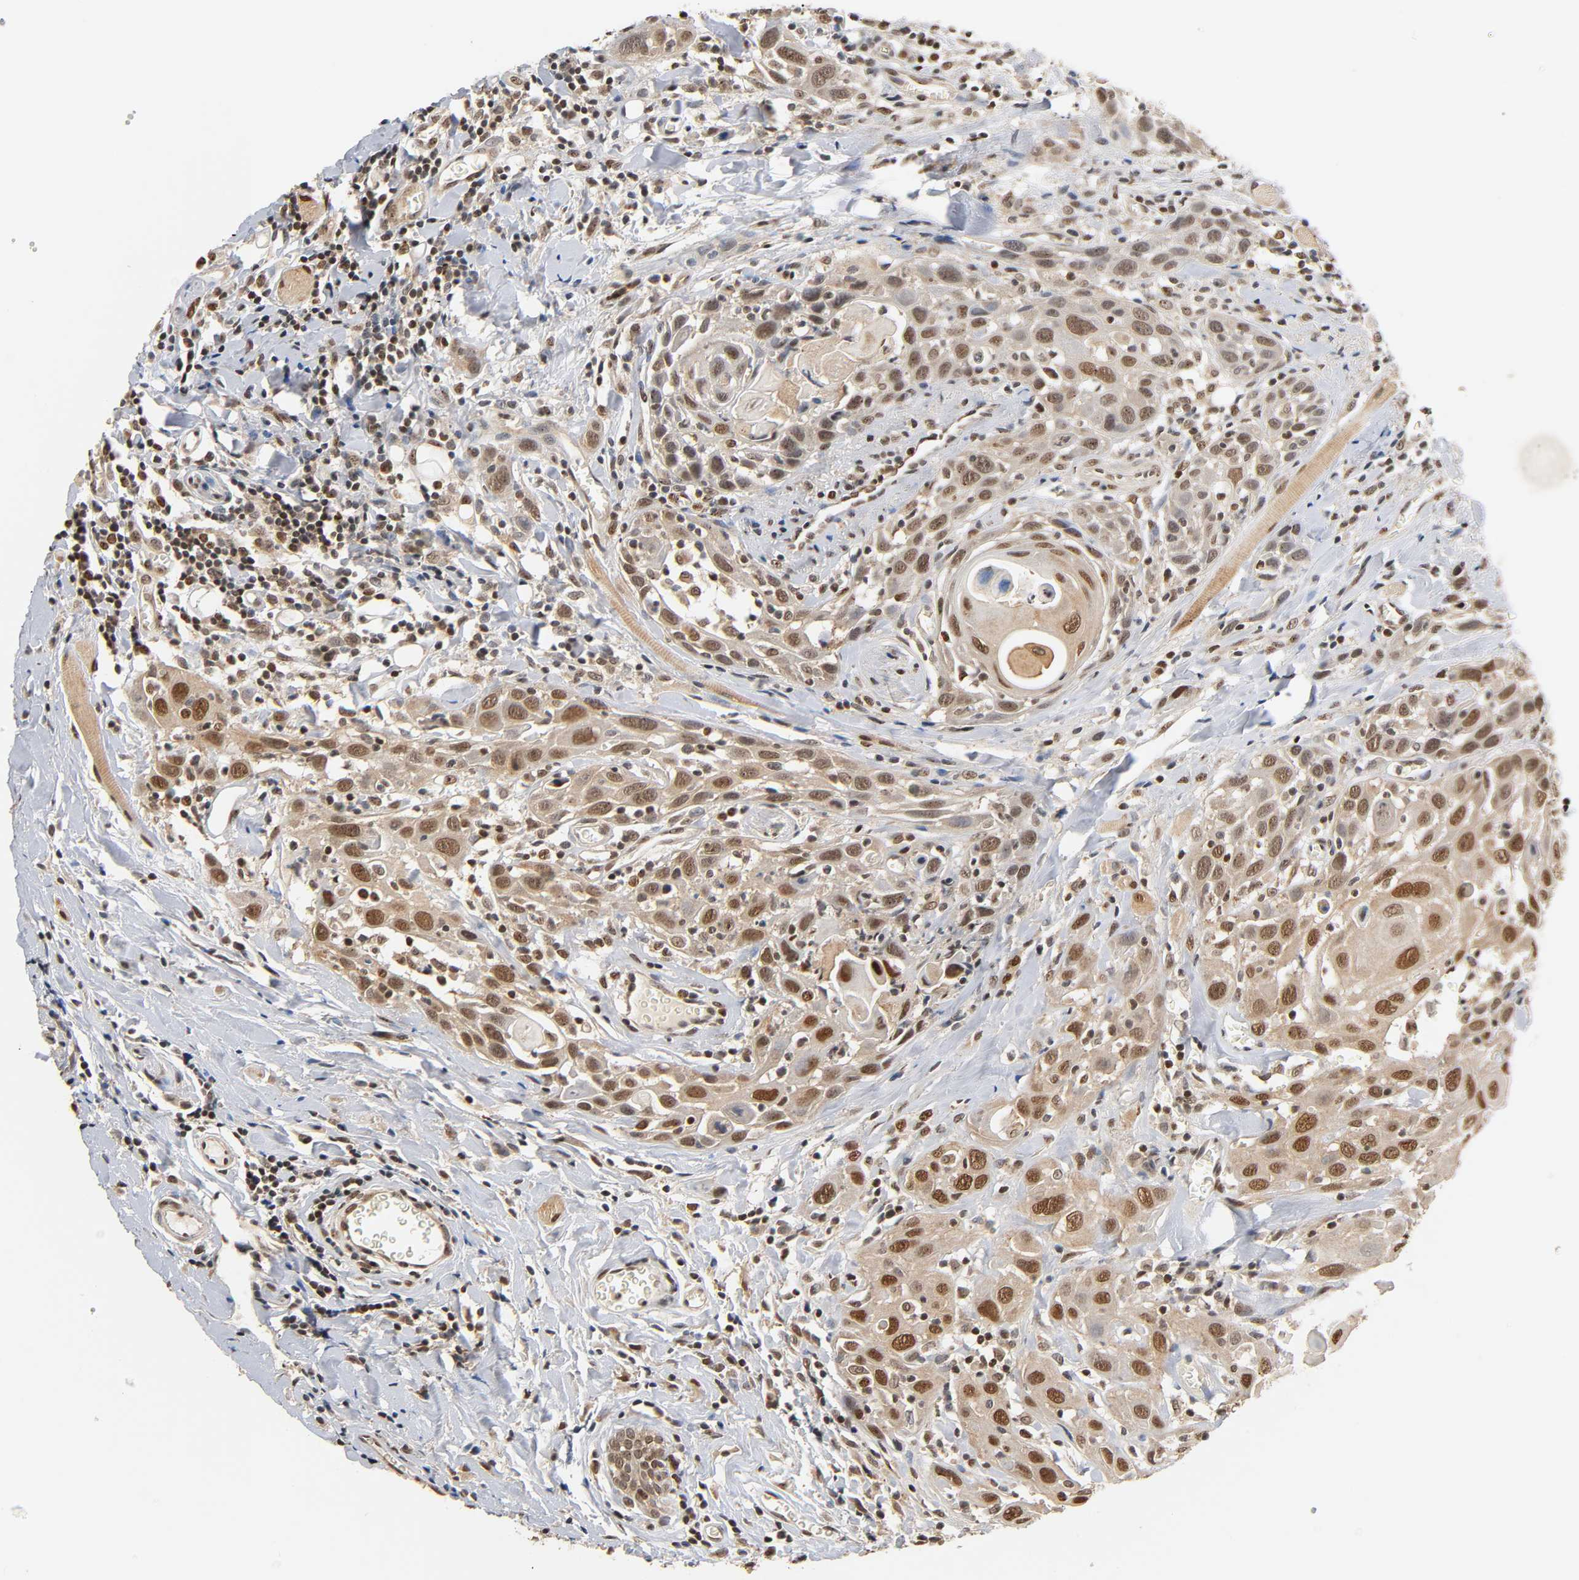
{"staining": {"intensity": "moderate", "quantity": ">75%", "location": "nuclear"}, "tissue": "head and neck cancer", "cell_type": "Tumor cells", "image_type": "cancer", "snomed": [{"axis": "morphology", "description": "Squamous cell carcinoma, NOS"}, {"axis": "topography", "description": "Oral tissue"}, {"axis": "topography", "description": "Head-Neck"}], "caption": "Immunohistochemistry (IHC) (DAB (3,3'-diaminobenzidine)) staining of human head and neck cancer shows moderate nuclear protein positivity in about >75% of tumor cells. (IHC, brightfield microscopy, high magnification).", "gene": "UBC", "patient": {"sex": "female", "age": 50}}